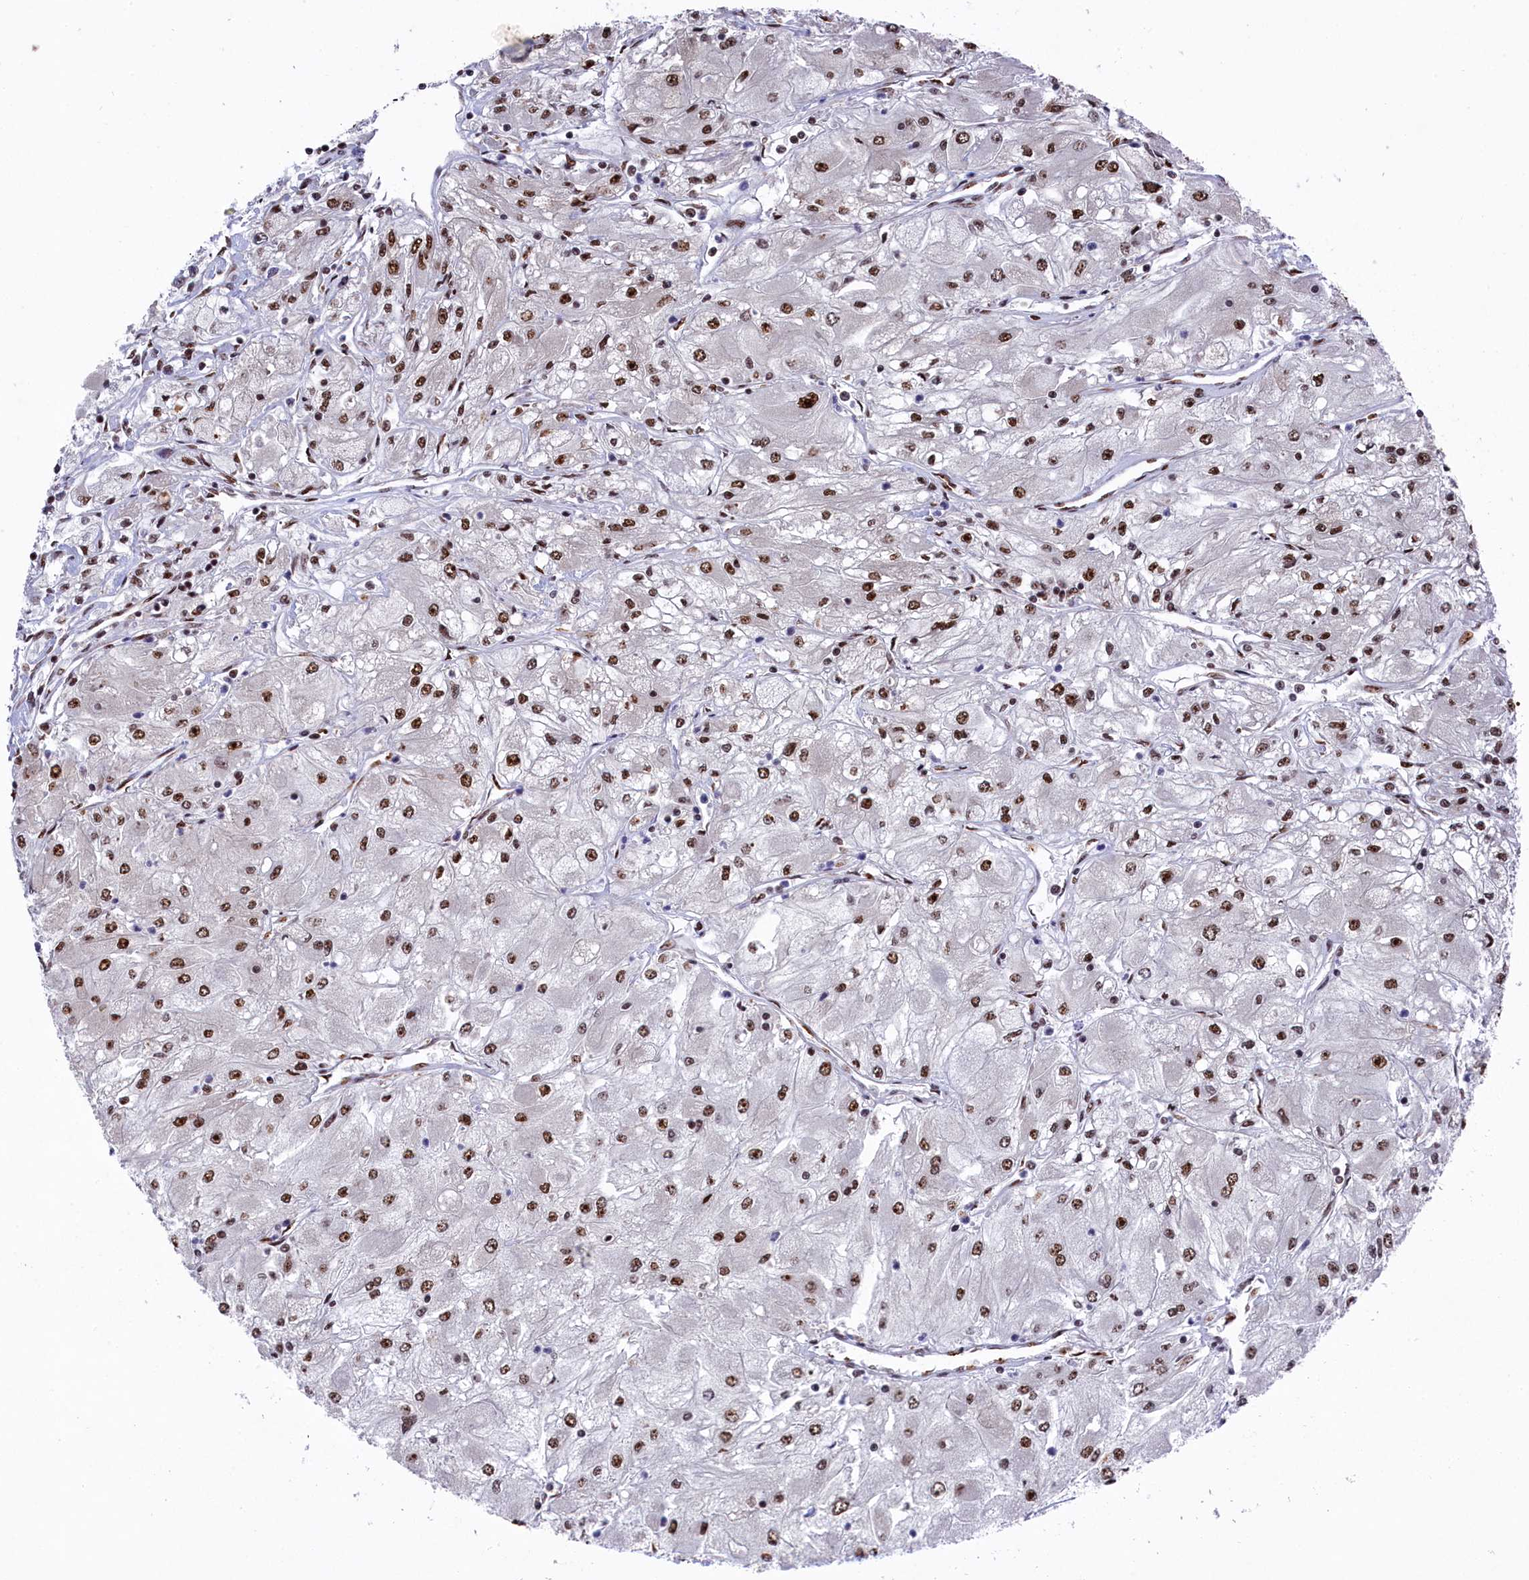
{"staining": {"intensity": "moderate", "quantity": ">75%", "location": "nuclear"}, "tissue": "renal cancer", "cell_type": "Tumor cells", "image_type": "cancer", "snomed": [{"axis": "morphology", "description": "Adenocarcinoma, NOS"}, {"axis": "topography", "description": "Kidney"}], "caption": "Renal cancer tissue reveals moderate nuclear staining in about >75% of tumor cells, visualized by immunohistochemistry. The staining was performed using DAB to visualize the protein expression in brown, while the nuclei were stained in blue with hematoxylin (Magnification: 20x).", "gene": "PRPF31", "patient": {"sex": "male", "age": 80}}